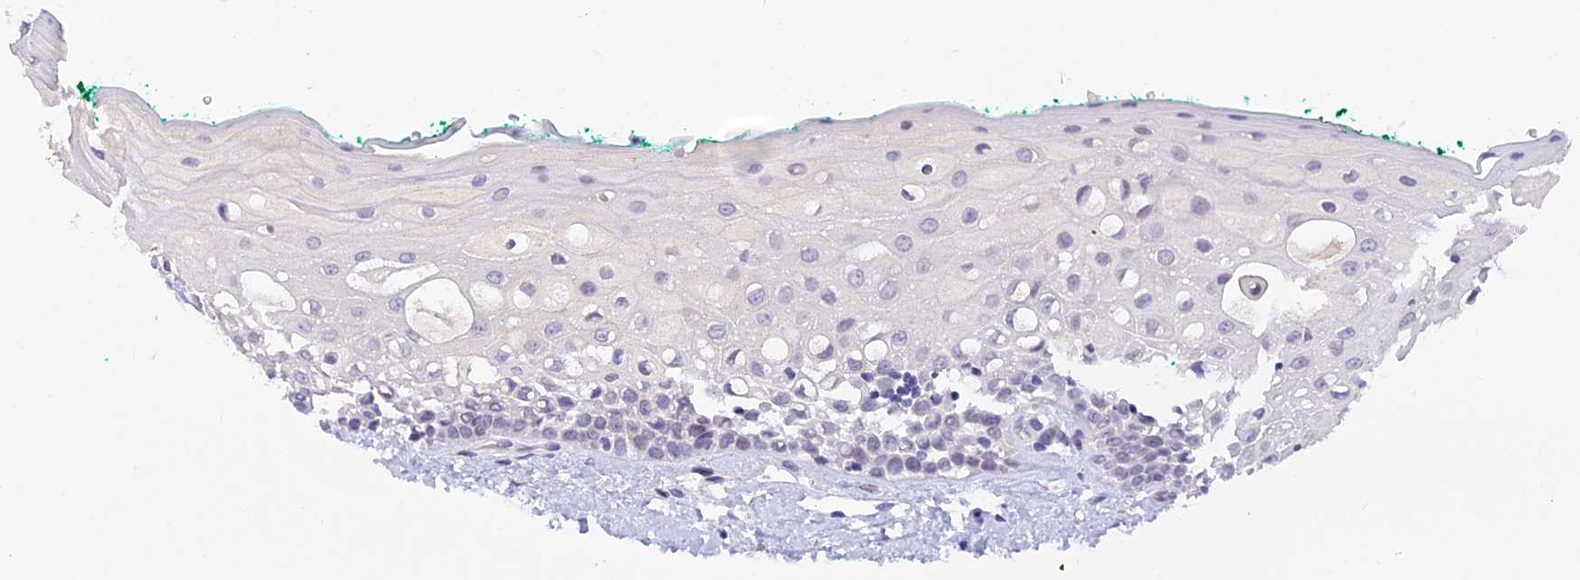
{"staining": {"intensity": "negative", "quantity": "none", "location": "none"}, "tissue": "oral mucosa", "cell_type": "Squamous epithelial cells", "image_type": "normal", "snomed": [{"axis": "morphology", "description": "Normal tissue, NOS"}, {"axis": "topography", "description": "Oral tissue"}], "caption": "The IHC image has no significant expression in squamous epithelial cells of oral mucosa. The staining was performed using DAB to visualize the protein expression in brown, while the nuclei were stained in blue with hematoxylin (Magnification: 20x).", "gene": "ALDH1L2", "patient": {"sex": "female", "age": 70}}